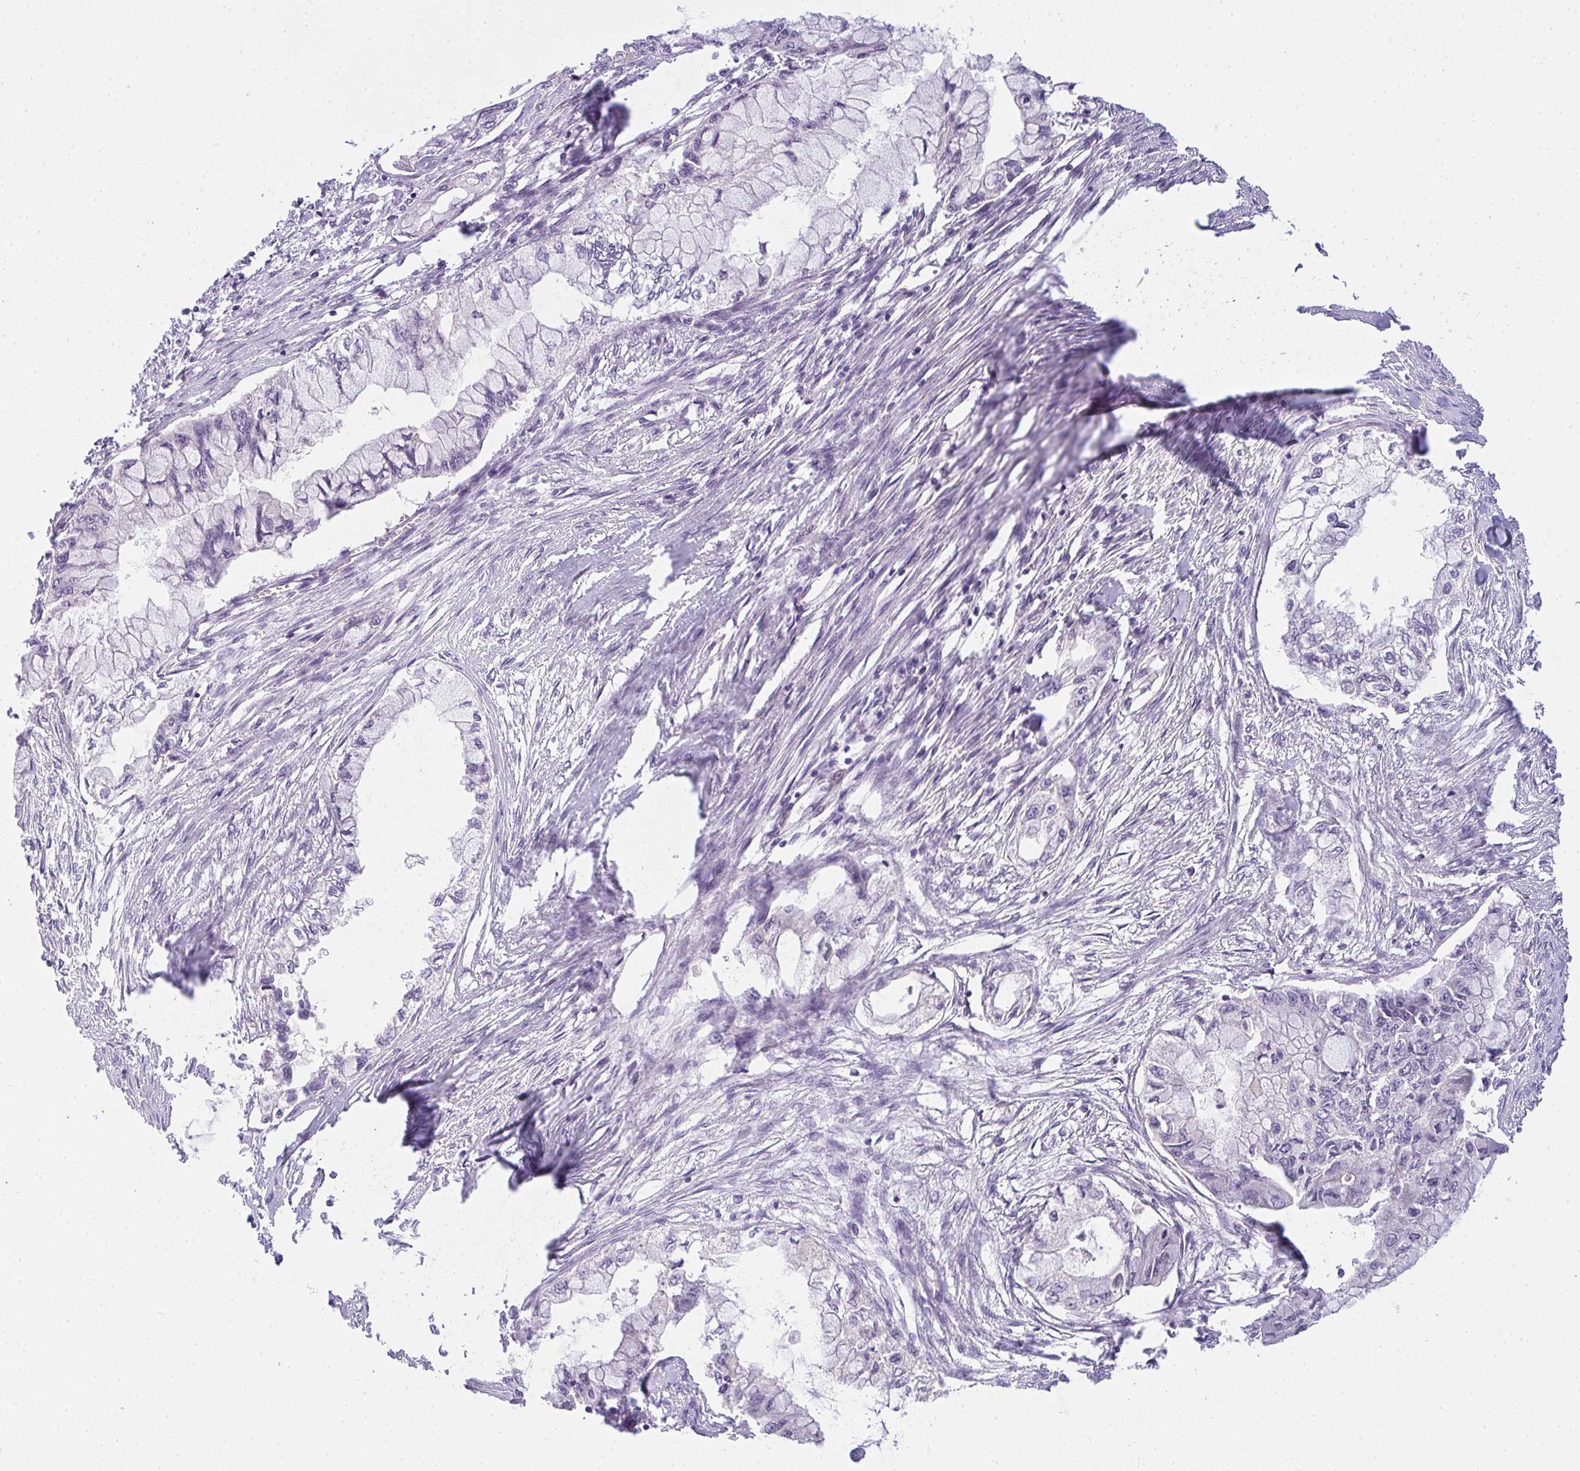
{"staining": {"intensity": "negative", "quantity": "none", "location": "none"}, "tissue": "pancreatic cancer", "cell_type": "Tumor cells", "image_type": "cancer", "snomed": [{"axis": "morphology", "description": "Adenocarcinoma, NOS"}, {"axis": "topography", "description": "Pancreas"}], "caption": "Tumor cells are negative for protein expression in human pancreatic cancer.", "gene": "COX7B", "patient": {"sex": "male", "age": 48}}